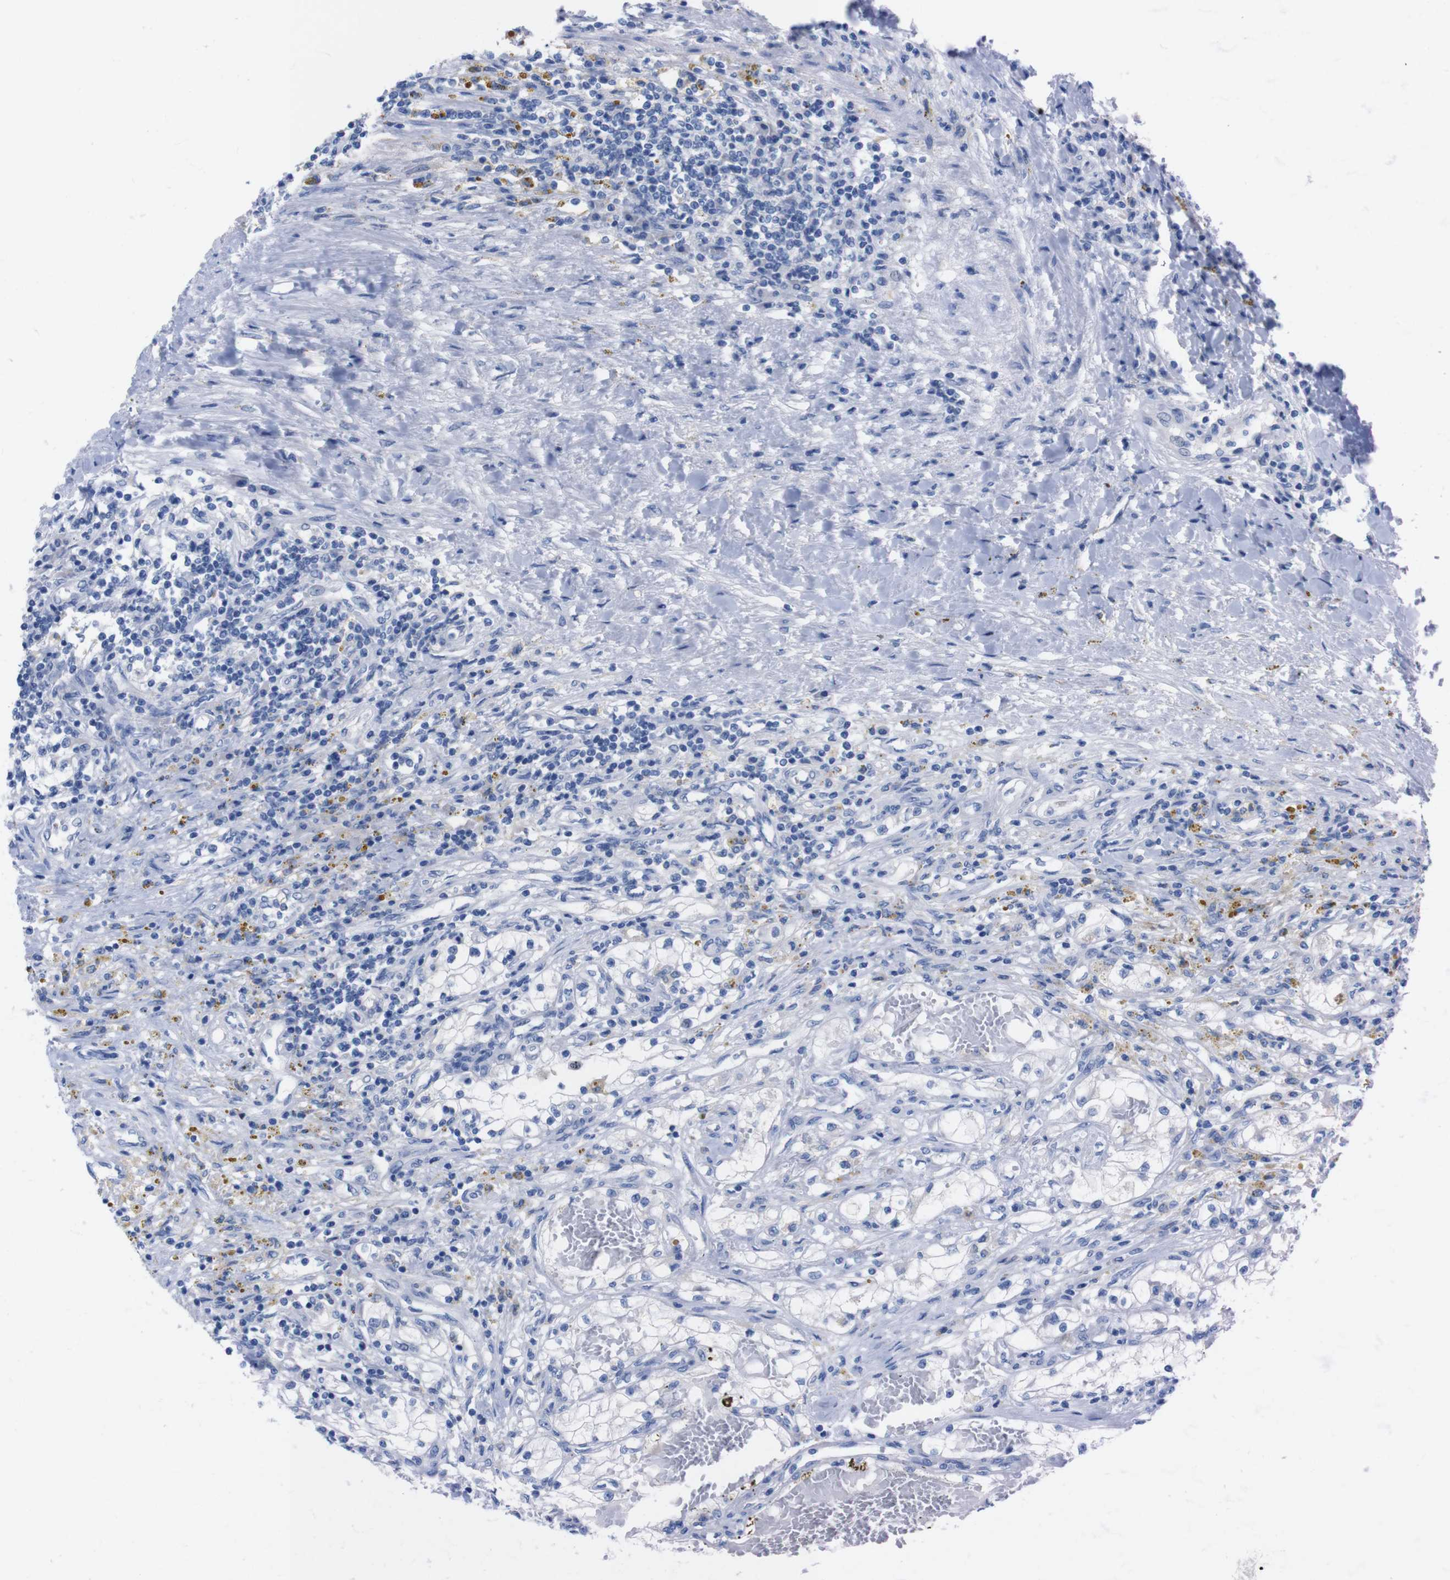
{"staining": {"intensity": "negative", "quantity": "none", "location": "none"}, "tissue": "renal cancer", "cell_type": "Tumor cells", "image_type": "cancer", "snomed": [{"axis": "morphology", "description": "Adenocarcinoma, NOS"}, {"axis": "topography", "description": "Kidney"}], "caption": "Protein analysis of renal cancer (adenocarcinoma) exhibits no significant expression in tumor cells. Nuclei are stained in blue.", "gene": "TMEM243", "patient": {"sex": "male", "age": 68}}